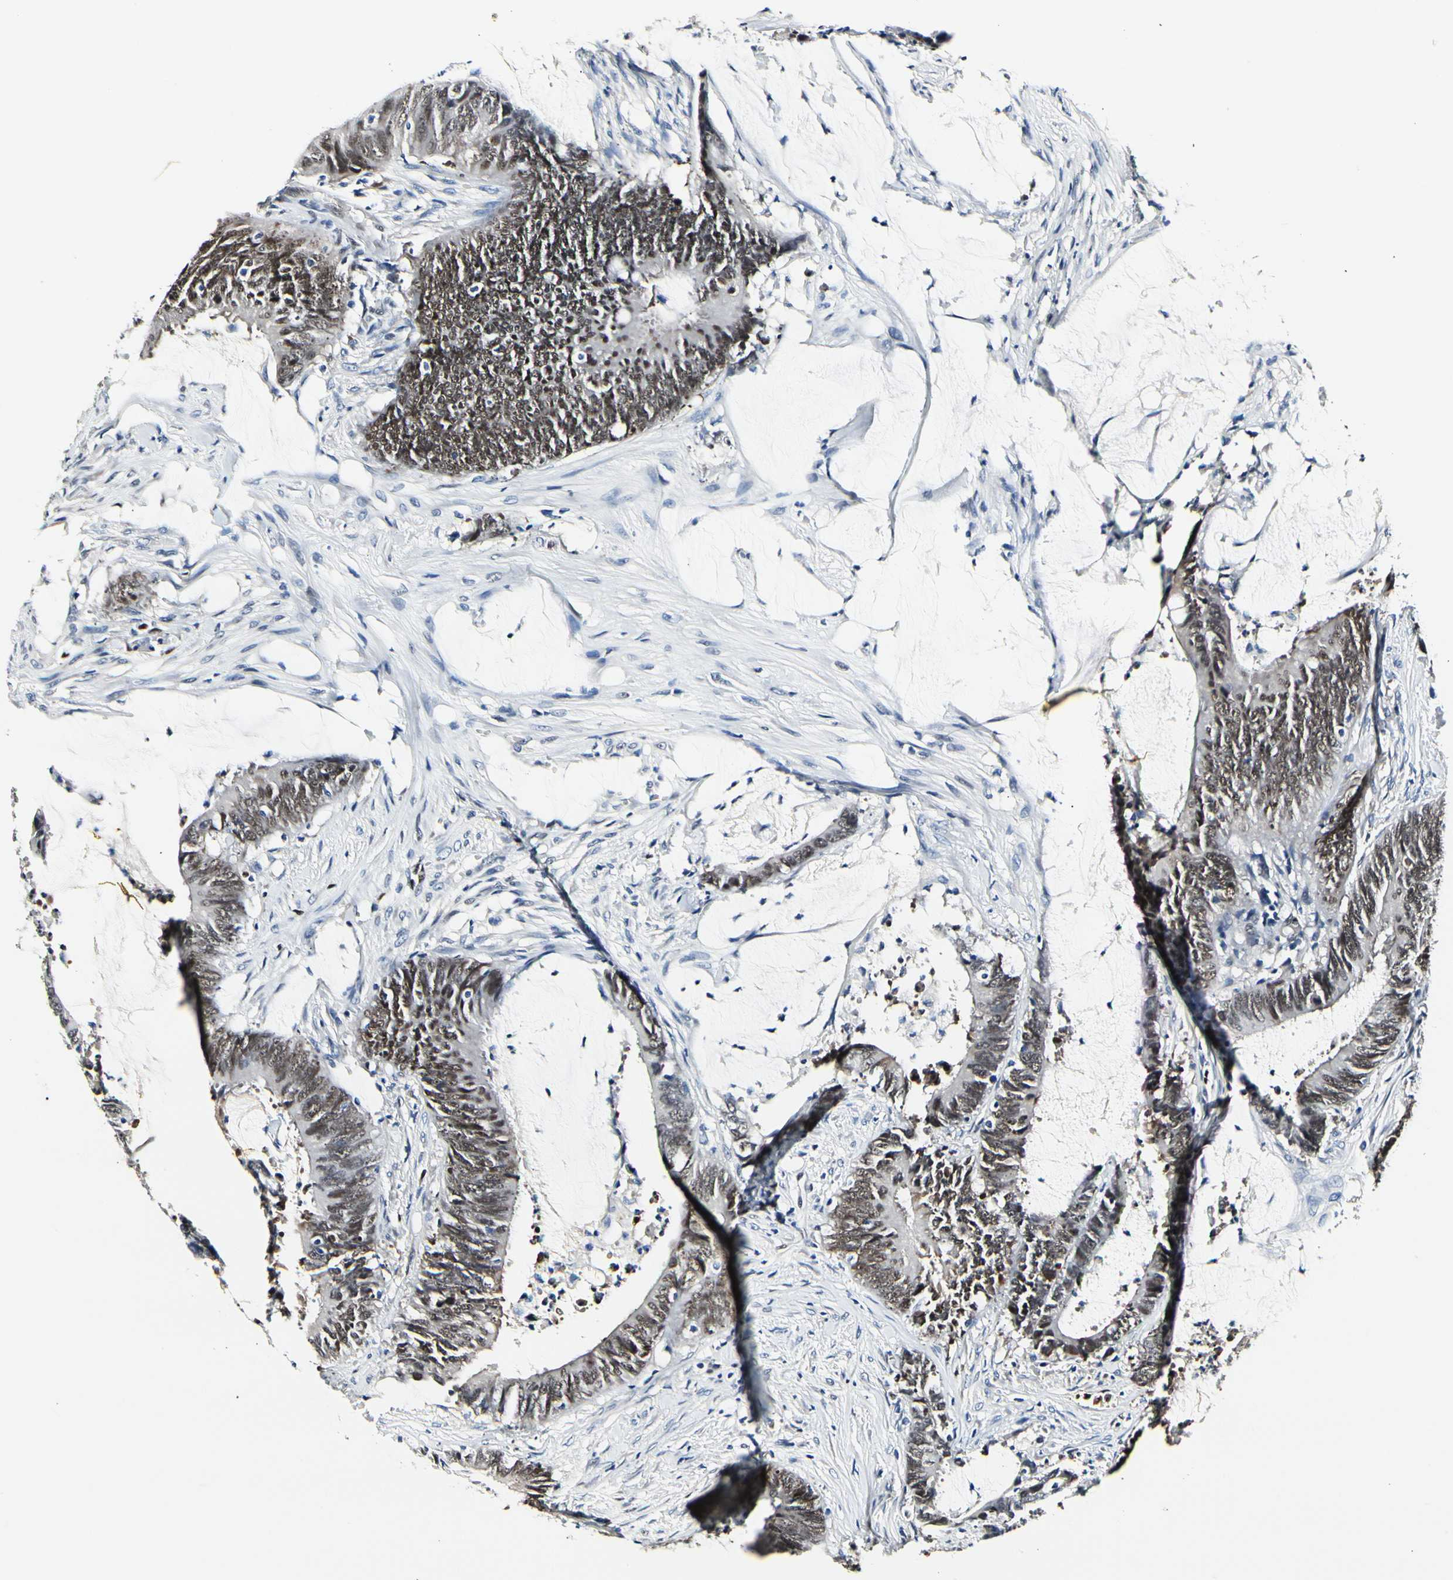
{"staining": {"intensity": "moderate", "quantity": ">75%", "location": "nuclear"}, "tissue": "colorectal cancer", "cell_type": "Tumor cells", "image_type": "cancer", "snomed": [{"axis": "morphology", "description": "Adenocarcinoma, NOS"}, {"axis": "topography", "description": "Rectum"}], "caption": "Immunohistochemical staining of colorectal cancer shows medium levels of moderate nuclear protein positivity in about >75% of tumor cells. (Brightfield microscopy of DAB IHC at high magnification).", "gene": "NFIA", "patient": {"sex": "female", "age": 66}}